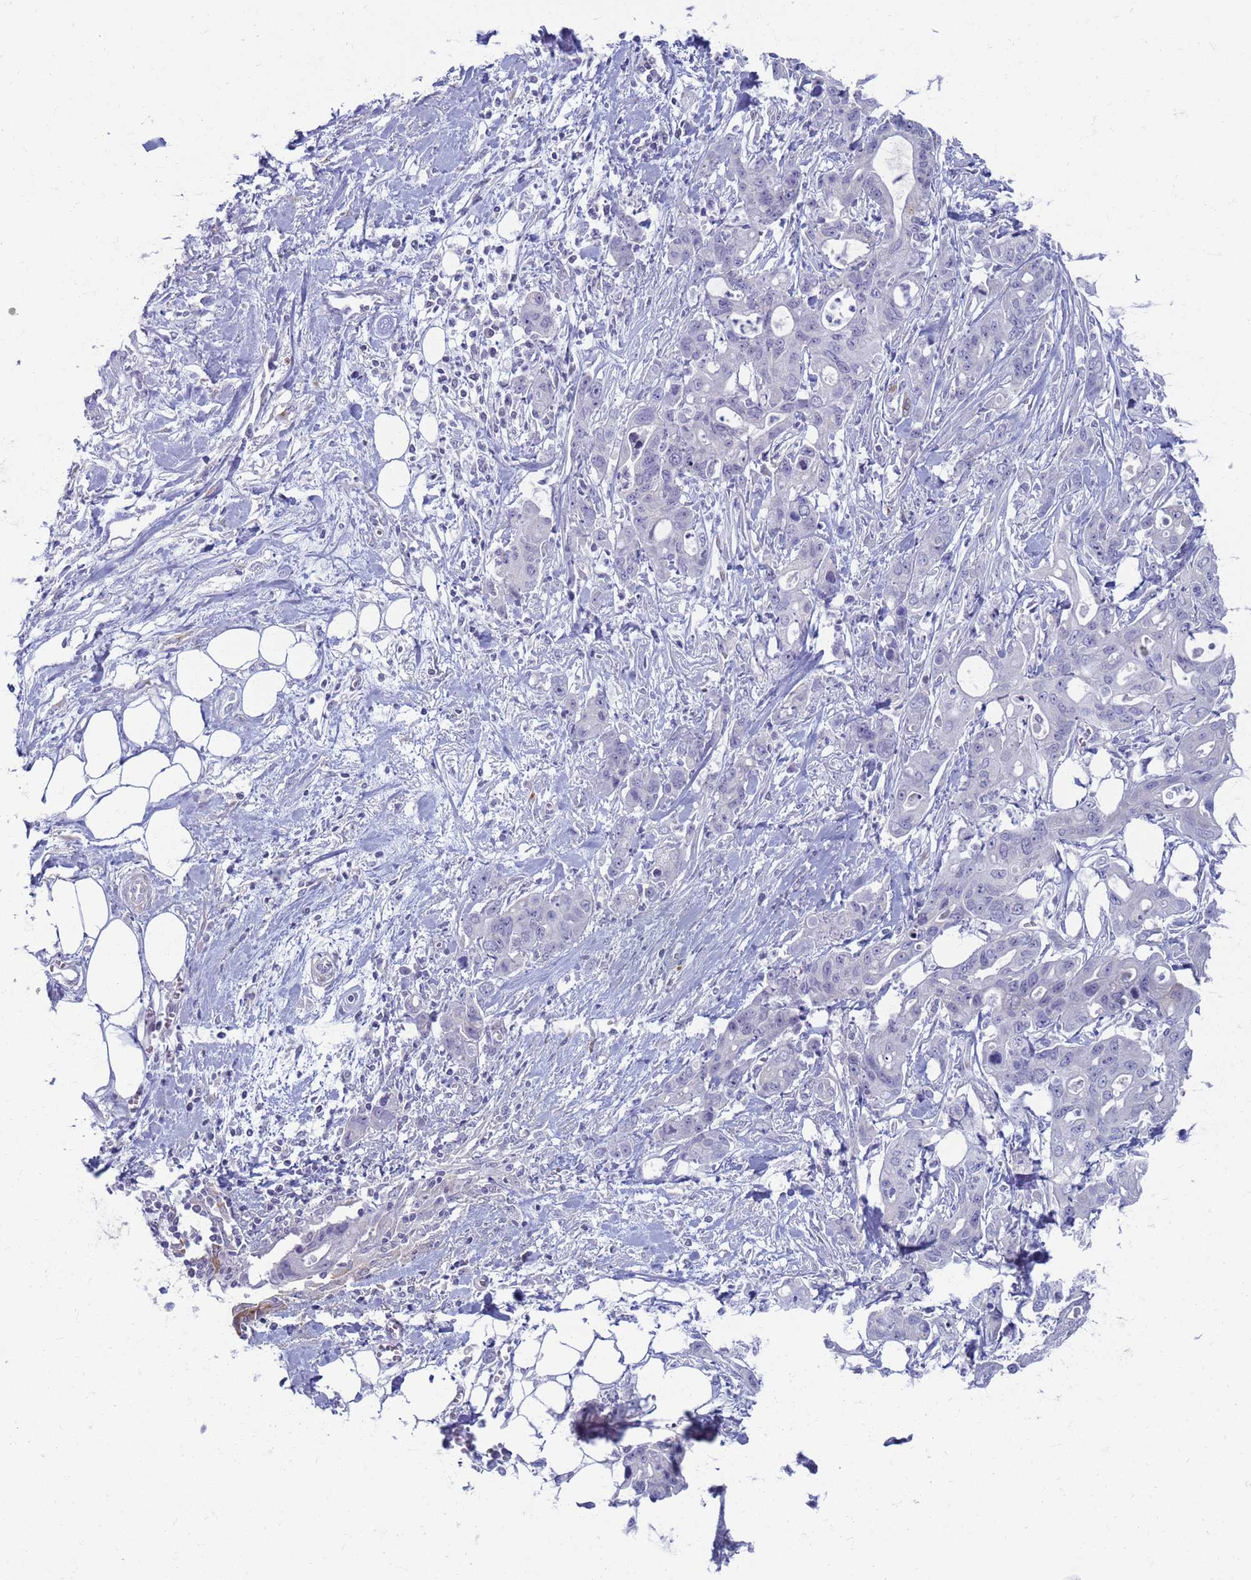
{"staining": {"intensity": "negative", "quantity": "none", "location": "none"}, "tissue": "ovarian cancer", "cell_type": "Tumor cells", "image_type": "cancer", "snomed": [{"axis": "morphology", "description": "Cystadenocarcinoma, mucinous, NOS"}, {"axis": "topography", "description": "Ovary"}], "caption": "Immunohistochemistry (IHC) of human ovarian cancer (mucinous cystadenocarcinoma) shows no positivity in tumor cells. (Brightfield microscopy of DAB (3,3'-diaminobenzidine) IHC at high magnification).", "gene": "CLCA2", "patient": {"sex": "female", "age": 70}}